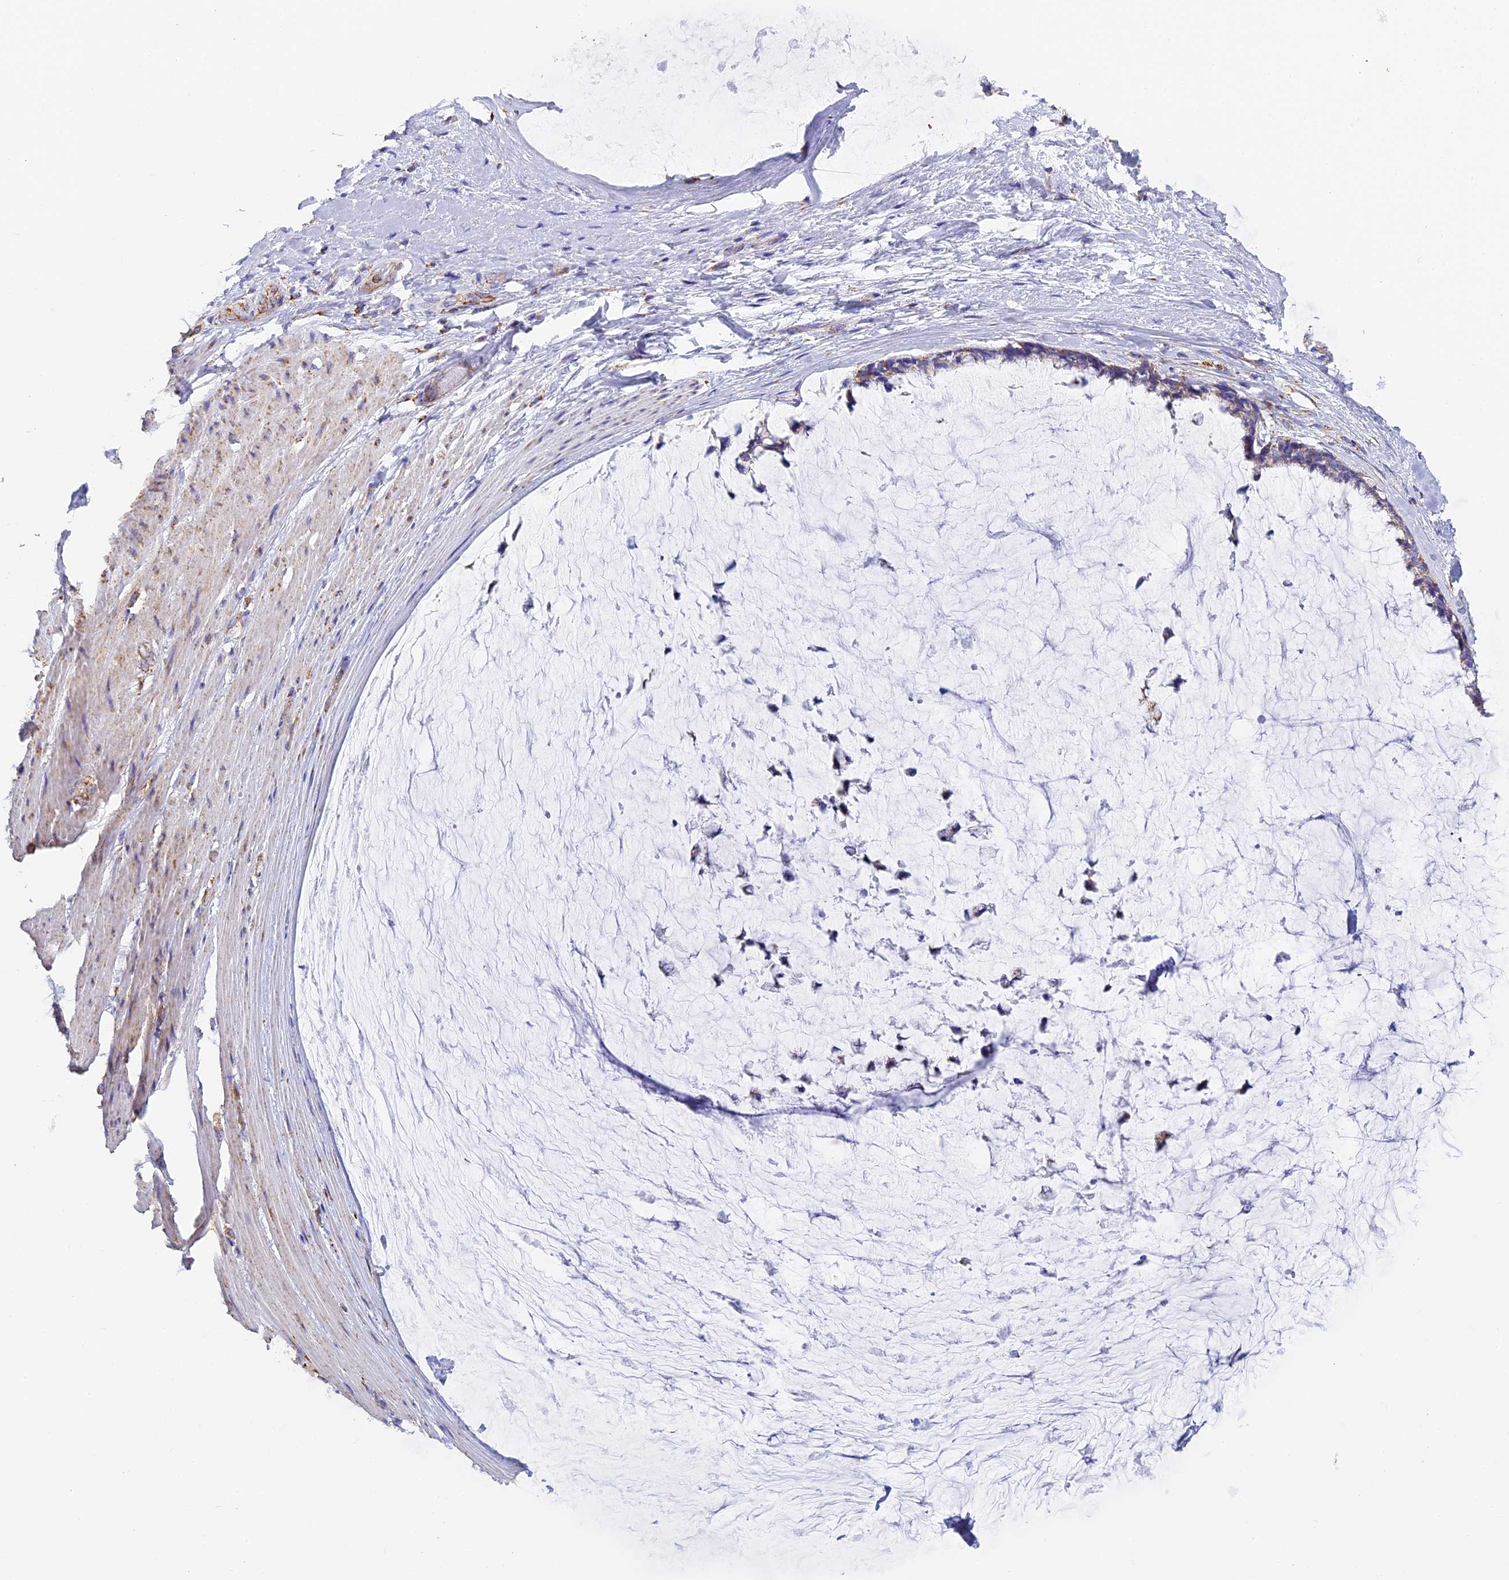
{"staining": {"intensity": "weak", "quantity": "<25%", "location": "cytoplasmic/membranous"}, "tissue": "ovarian cancer", "cell_type": "Tumor cells", "image_type": "cancer", "snomed": [{"axis": "morphology", "description": "Cystadenocarcinoma, mucinous, NOS"}, {"axis": "topography", "description": "Ovary"}], "caption": "IHC image of human ovarian mucinous cystadenocarcinoma stained for a protein (brown), which displays no staining in tumor cells. Nuclei are stained in blue.", "gene": "STK17A", "patient": {"sex": "female", "age": 39}}